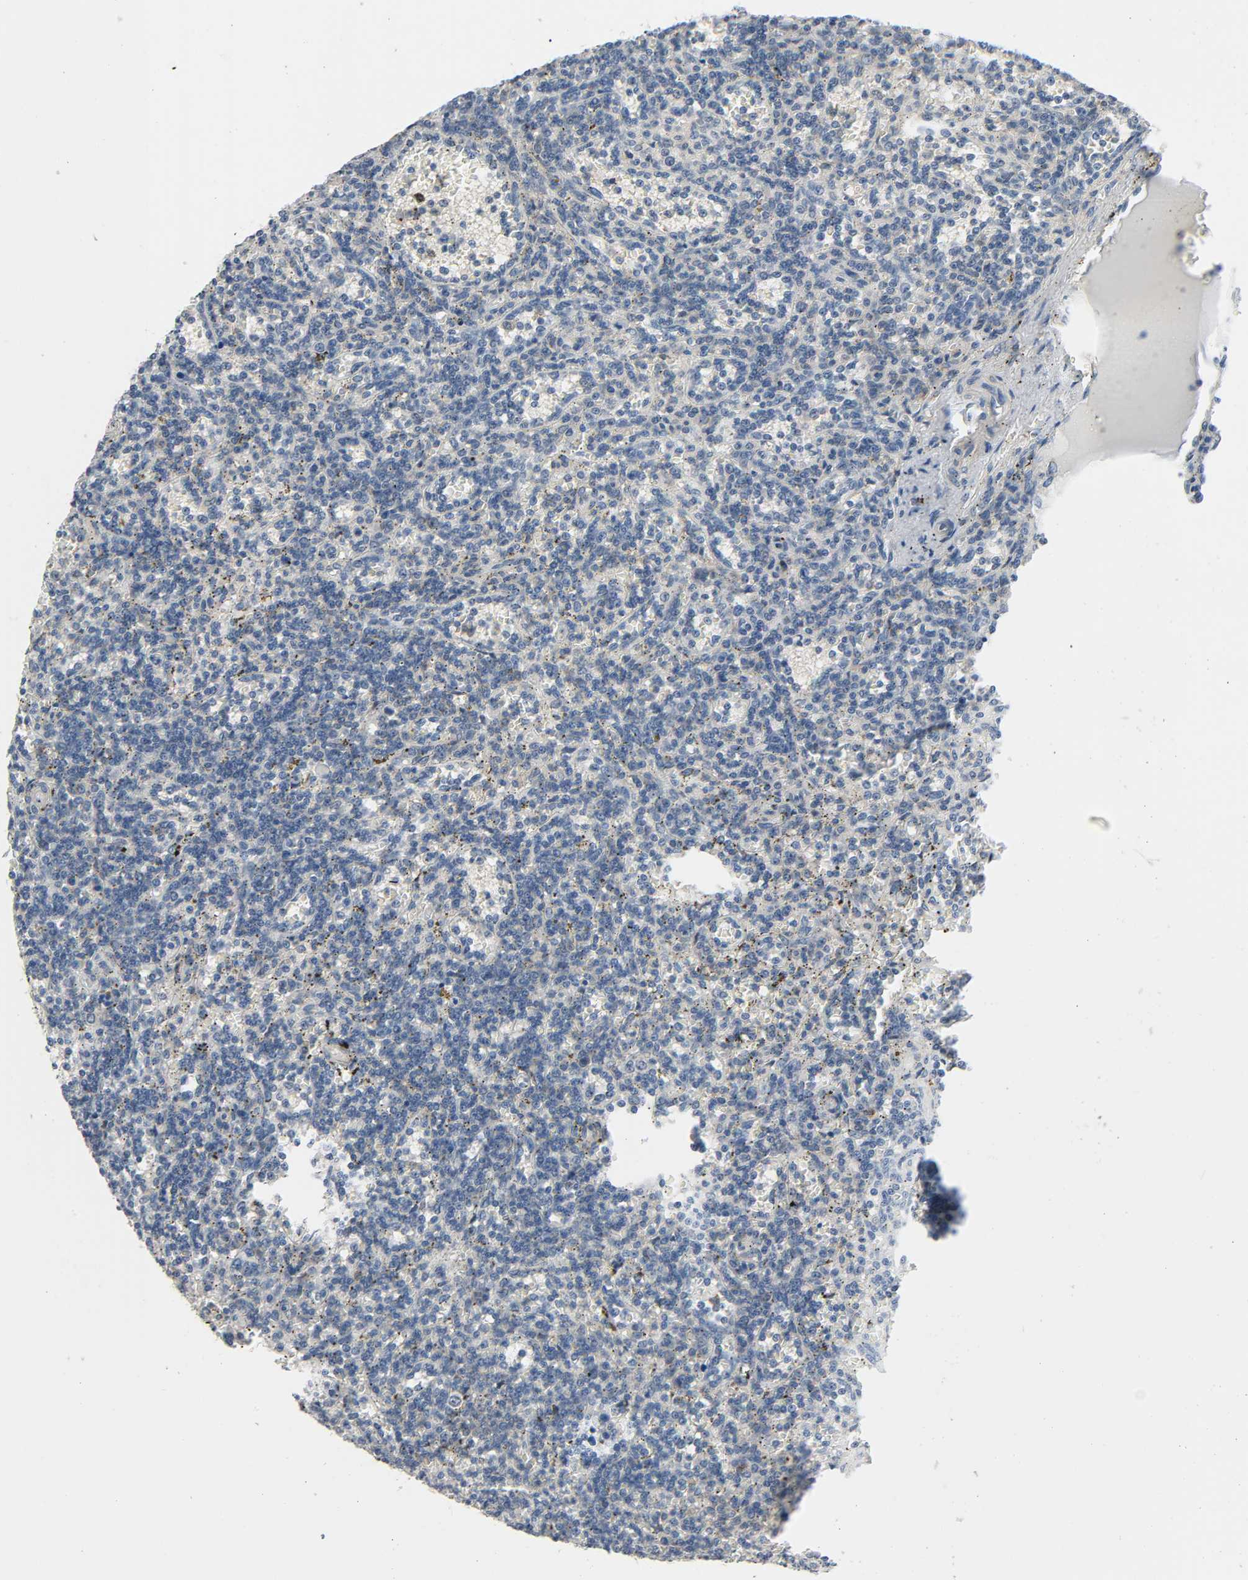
{"staining": {"intensity": "negative", "quantity": "none", "location": "none"}, "tissue": "lymphoma", "cell_type": "Tumor cells", "image_type": "cancer", "snomed": [{"axis": "morphology", "description": "Malignant lymphoma, non-Hodgkin's type, Low grade"}, {"axis": "topography", "description": "Spleen"}], "caption": "The histopathology image reveals no significant positivity in tumor cells of malignant lymphoma, non-Hodgkin's type (low-grade).", "gene": "CD4", "patient": {"sex": "male", "age": 73}}